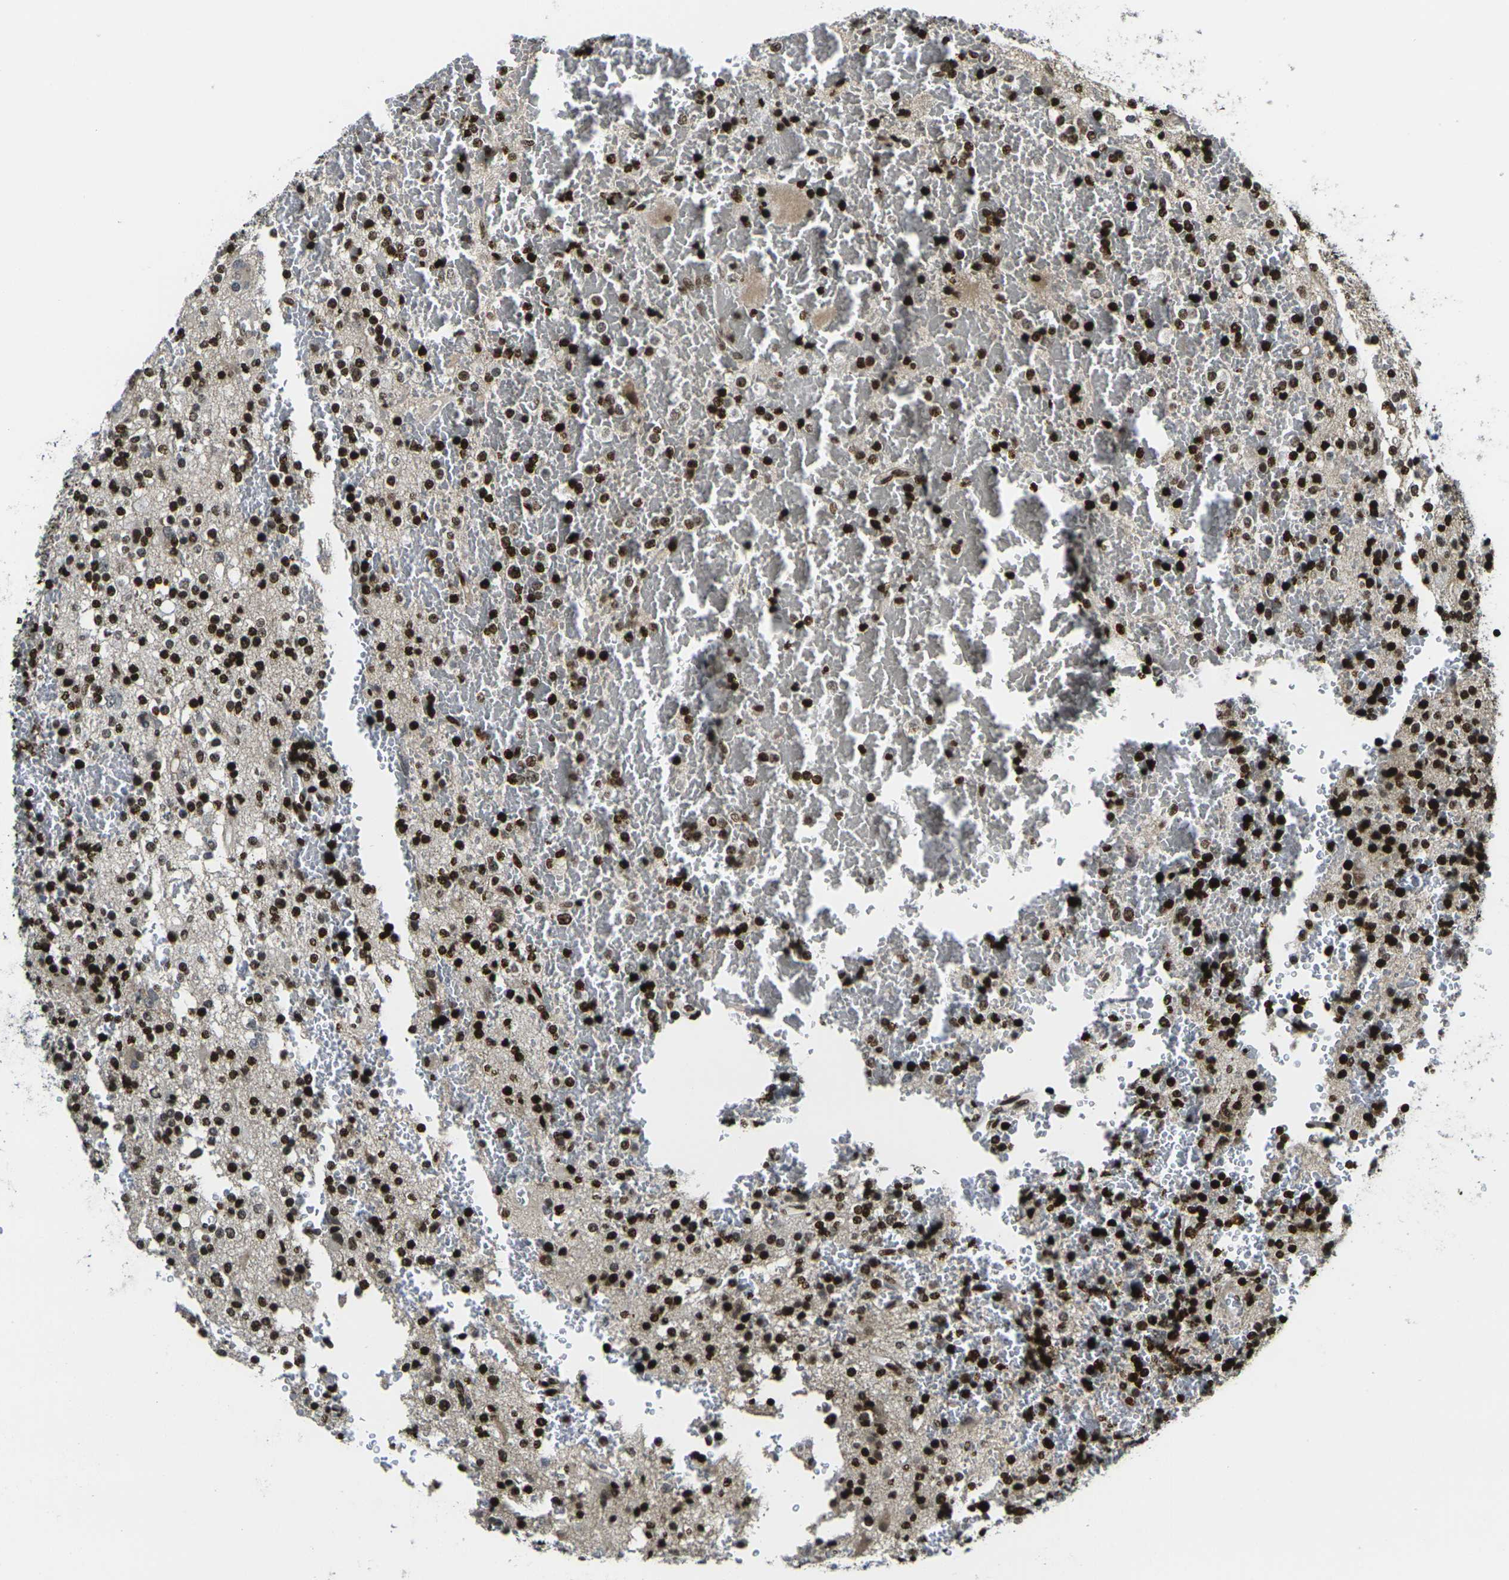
{"staining": {"intensity": "strong", "quantity": ">75%", "location": "nuclear"}, "tissue": "glioma", "cell_type": "Tumor cells", "image_type": "cancer", "snomed": [{"axis": "morphology", "description": "Glioma, malignant, High grade"}, {"axis": "topography", "description": "Brain"}], "caption": "DAB (3,3'-diaminobenzidine) immunohistochemical staining of human malignant glioma (high-grade) demonstrates strong nuclear protein staining in approximately >75% of tumor cells.", "gene": "H1-10", "patient": {"sex": "male", "age": 47}}